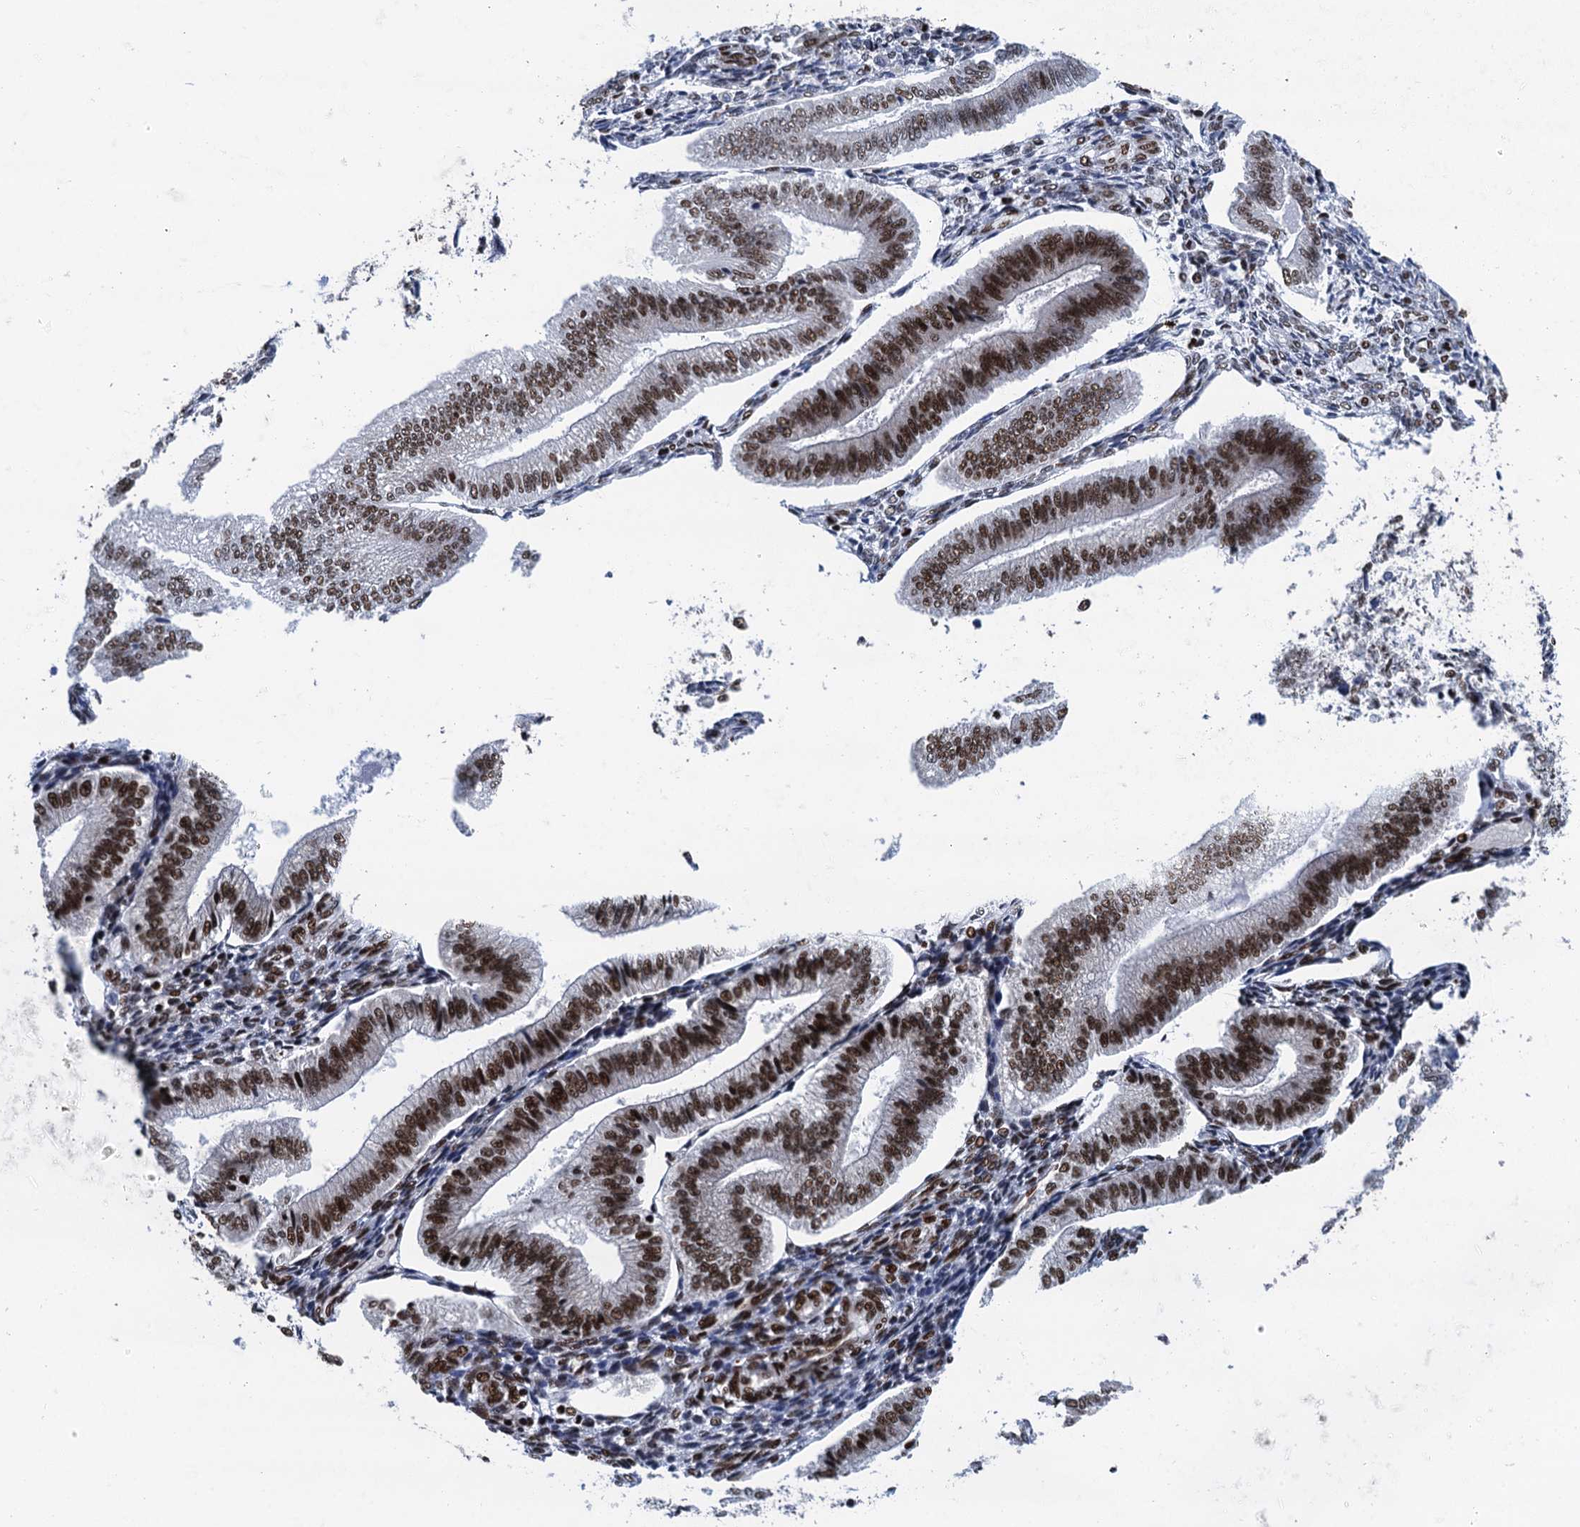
{"staining": {"intensity": "moderate", "quantity": "<25%", "location": "nuclear"}, "tissue": "endometrium", "cell_type": "Cells in endometrial stroma", "image_type": "normal", "snomed": [{"axis": "morphology", "description": "Normal tissue, NOS"}, {"axis": "topography", "description": "Endometrium"}], "caption": "A high-resolution photomicrograph shows immunohistochemistry staining of unremarkable endometrium, which exhibits moderate nuclear expression in approximately <25% of cells in endometrial stroma.", "gene": "PPP4R1", "patient": {"sex": "female", "age": 34}}